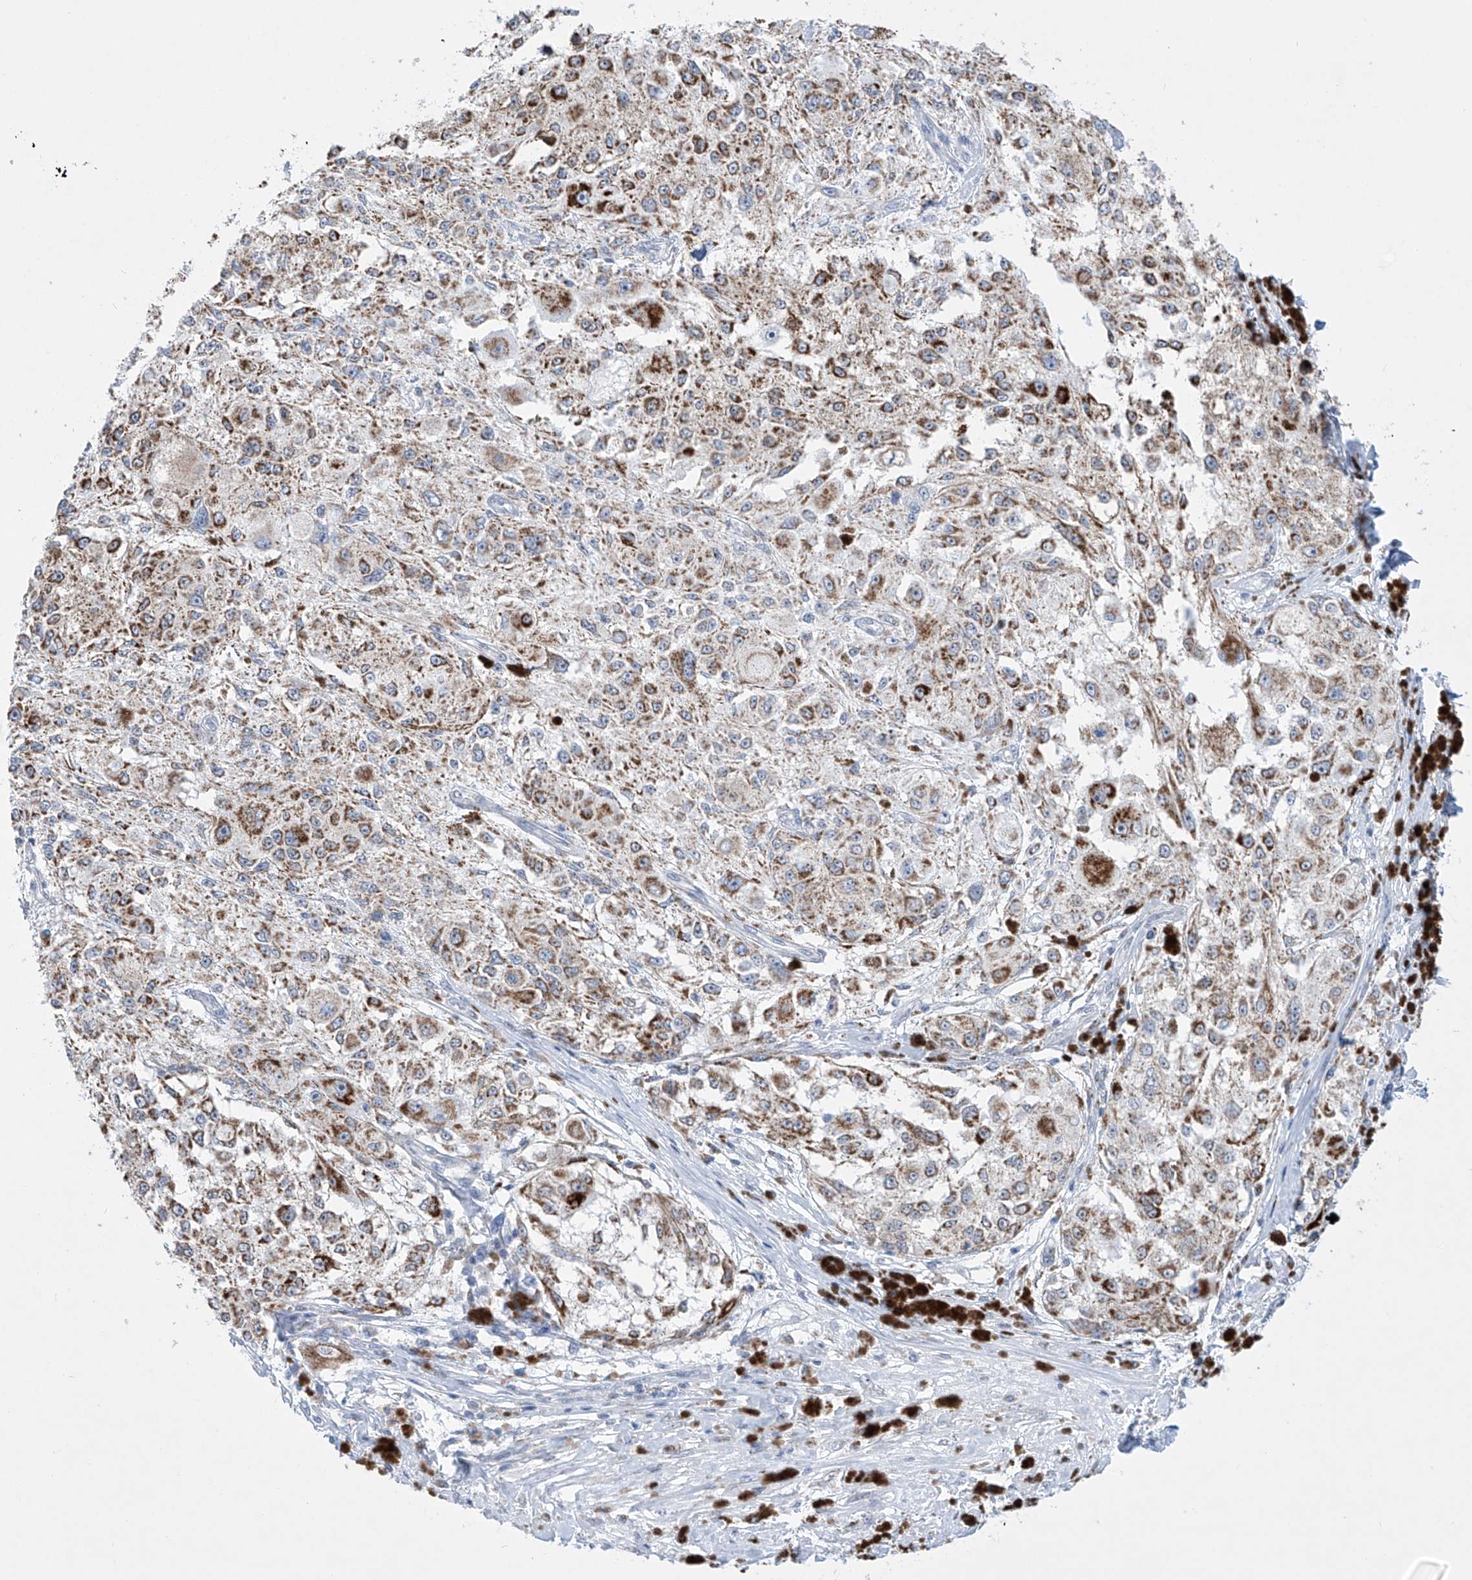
{"staining": {"intensity": "strong", "quantity": "25%-75%", "location": "cytoplasmic/membranous"}, "tissue": "melanoma", "cell_type": "Tumor cells", "image_type": "cancer", "snomed": [{"axis": "morphology", "description": "Necrosis, NOS"}, {"axis": "morphology", "description": "Malignant melanoma, NOS"}, {"axis": "topography", "description": "Skin"}], "caption": "Melanoma was stained to show a protein in brown. There is high levels of strong cytoplasmic/membranous expression in about 25%-75% of tumor cells.", "gene": "ALDH6A1", "patient": {"sex": "female", "age": 87}}